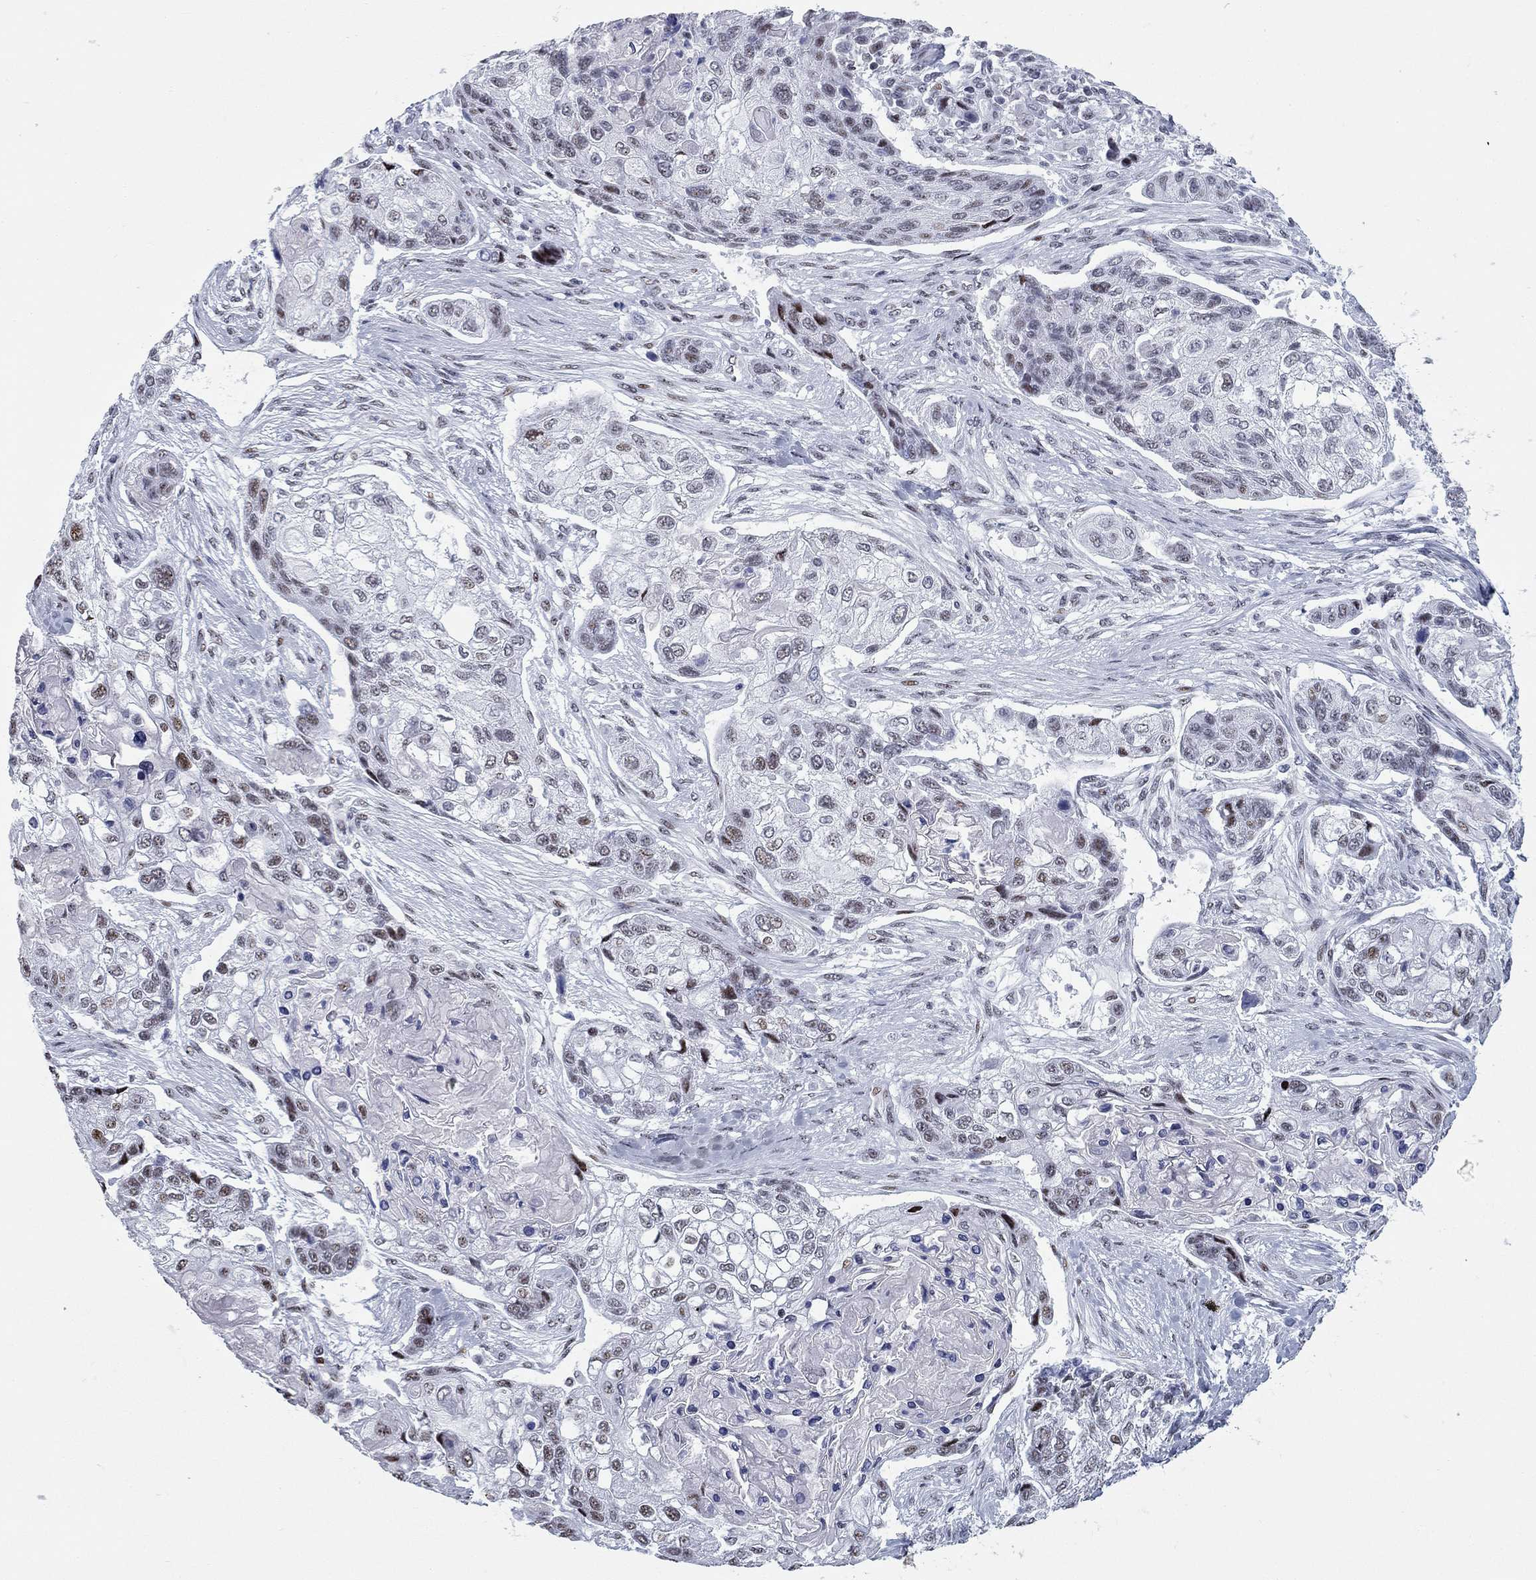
{"staining": {"intensity": "moderate", "quantity": "<25%", "location": "nuclear"}, "tissue": "lung cancer", "cell_type": "Tumor cells", "image_type": "cancer", "snomed": [{"axis": "morphology", "description": "Squamous cell carcinoma, NOS"}, {"axis": "topography", "description": "Lung"}], "caption": "Moderate nuclear staining is identified in about <25% of tumor cells in lung cancer.", "gene": "ASF1B", "patient": {"sex": "male", "age": 69}}